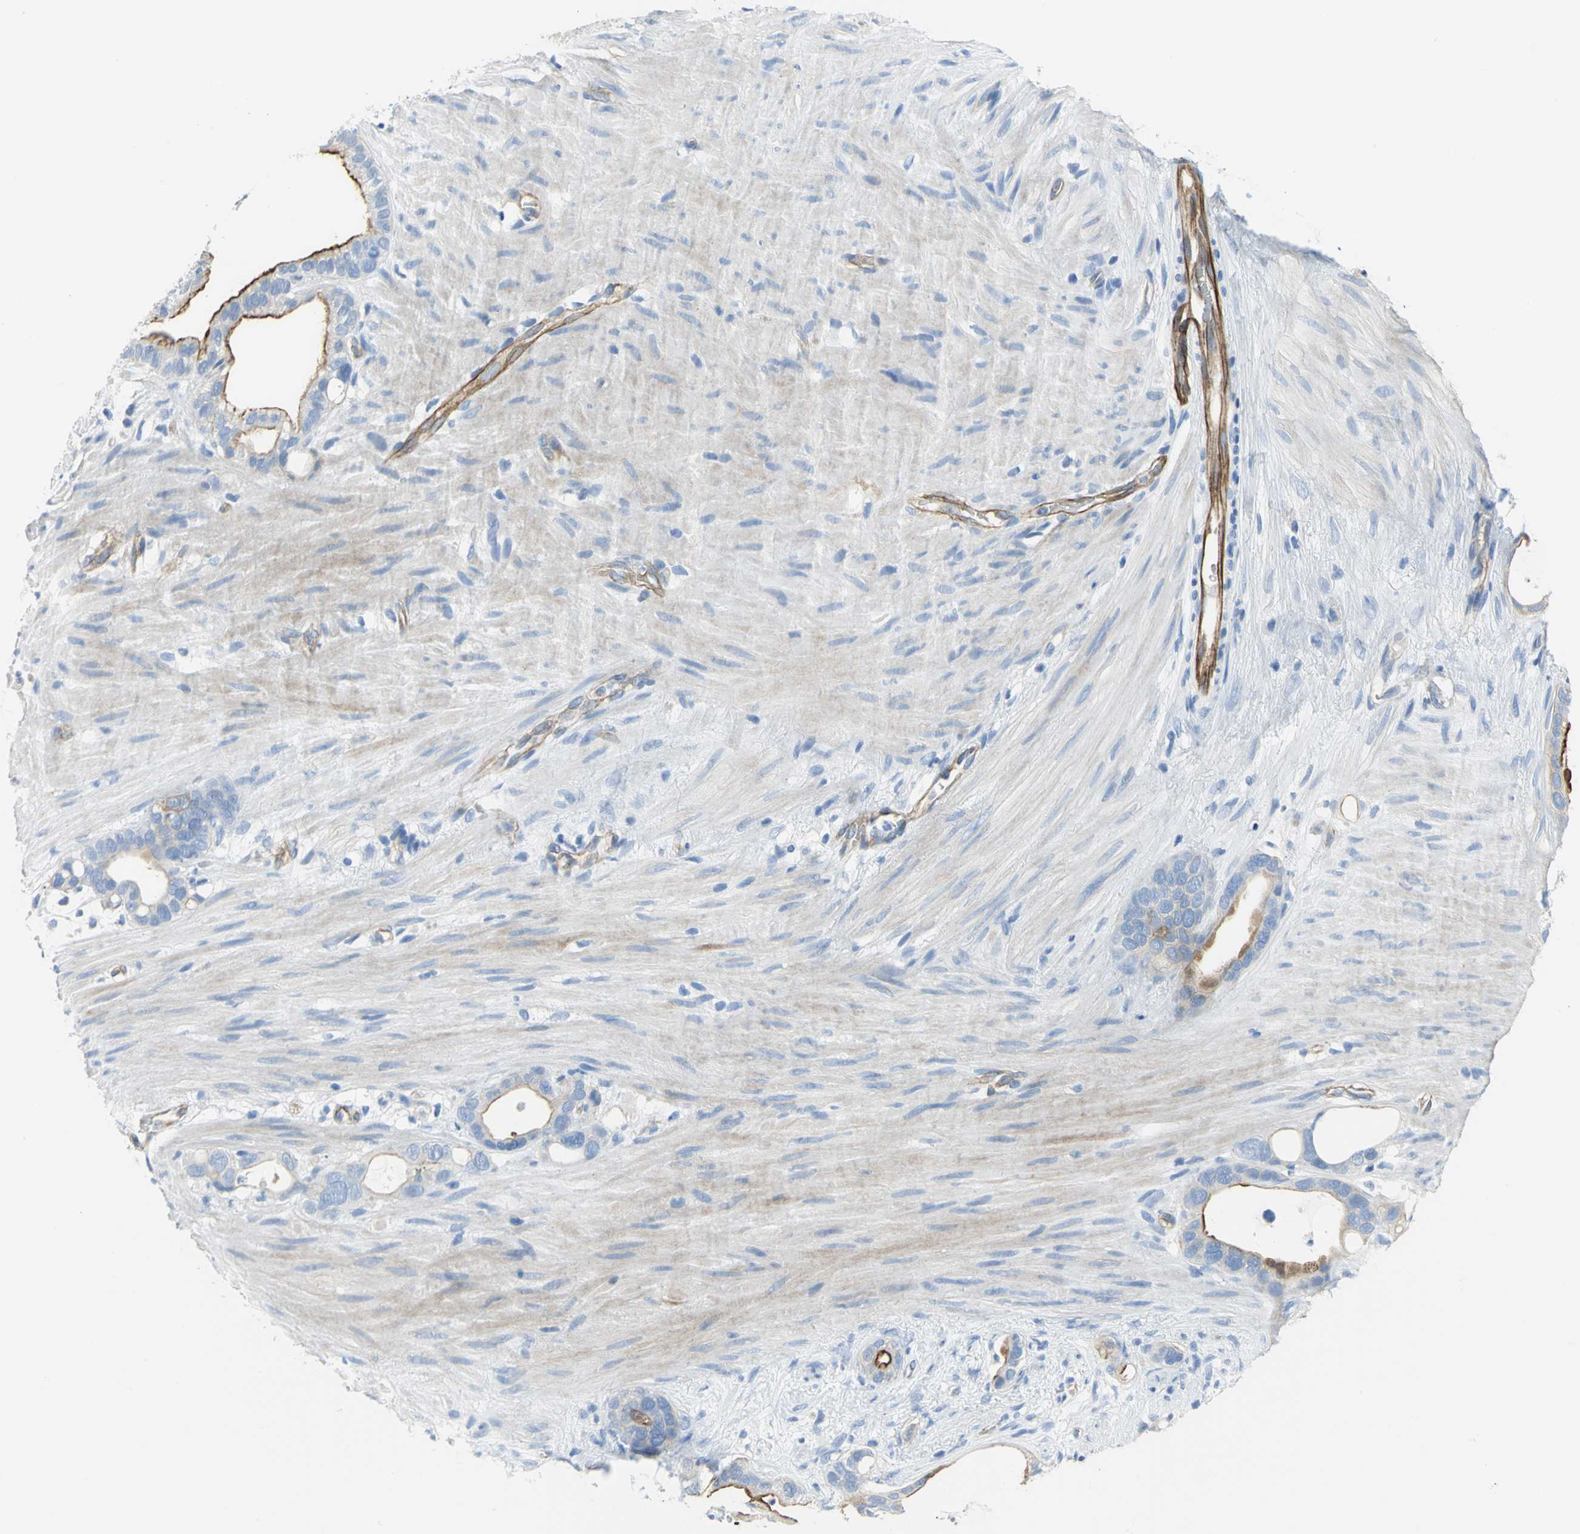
{"staining": {"intensity": "strong", "quantity": "25%-75%", "location": "cytoplasmic/membranous"}, "tissue": "stomach cancer", "cell_type": "Tumor cells", "image_type": "cancer", "snomed": [{"axis": "morphology", "description": "Adenocarcinoma, NOS"}, {"axis": "topography", "description": "Stomach"}], "caption": "Immunohistochemical staining of stomach adenocarcinoma displays high levels of strong cytoplasmic/membranous protein expression in approximately 25%-75% of tumor cells. (DAB IHC, brown staining for protein, blue staining for nuclei).", "gene": "FLNB", "patient": {"sex": "female", "age": 75}}